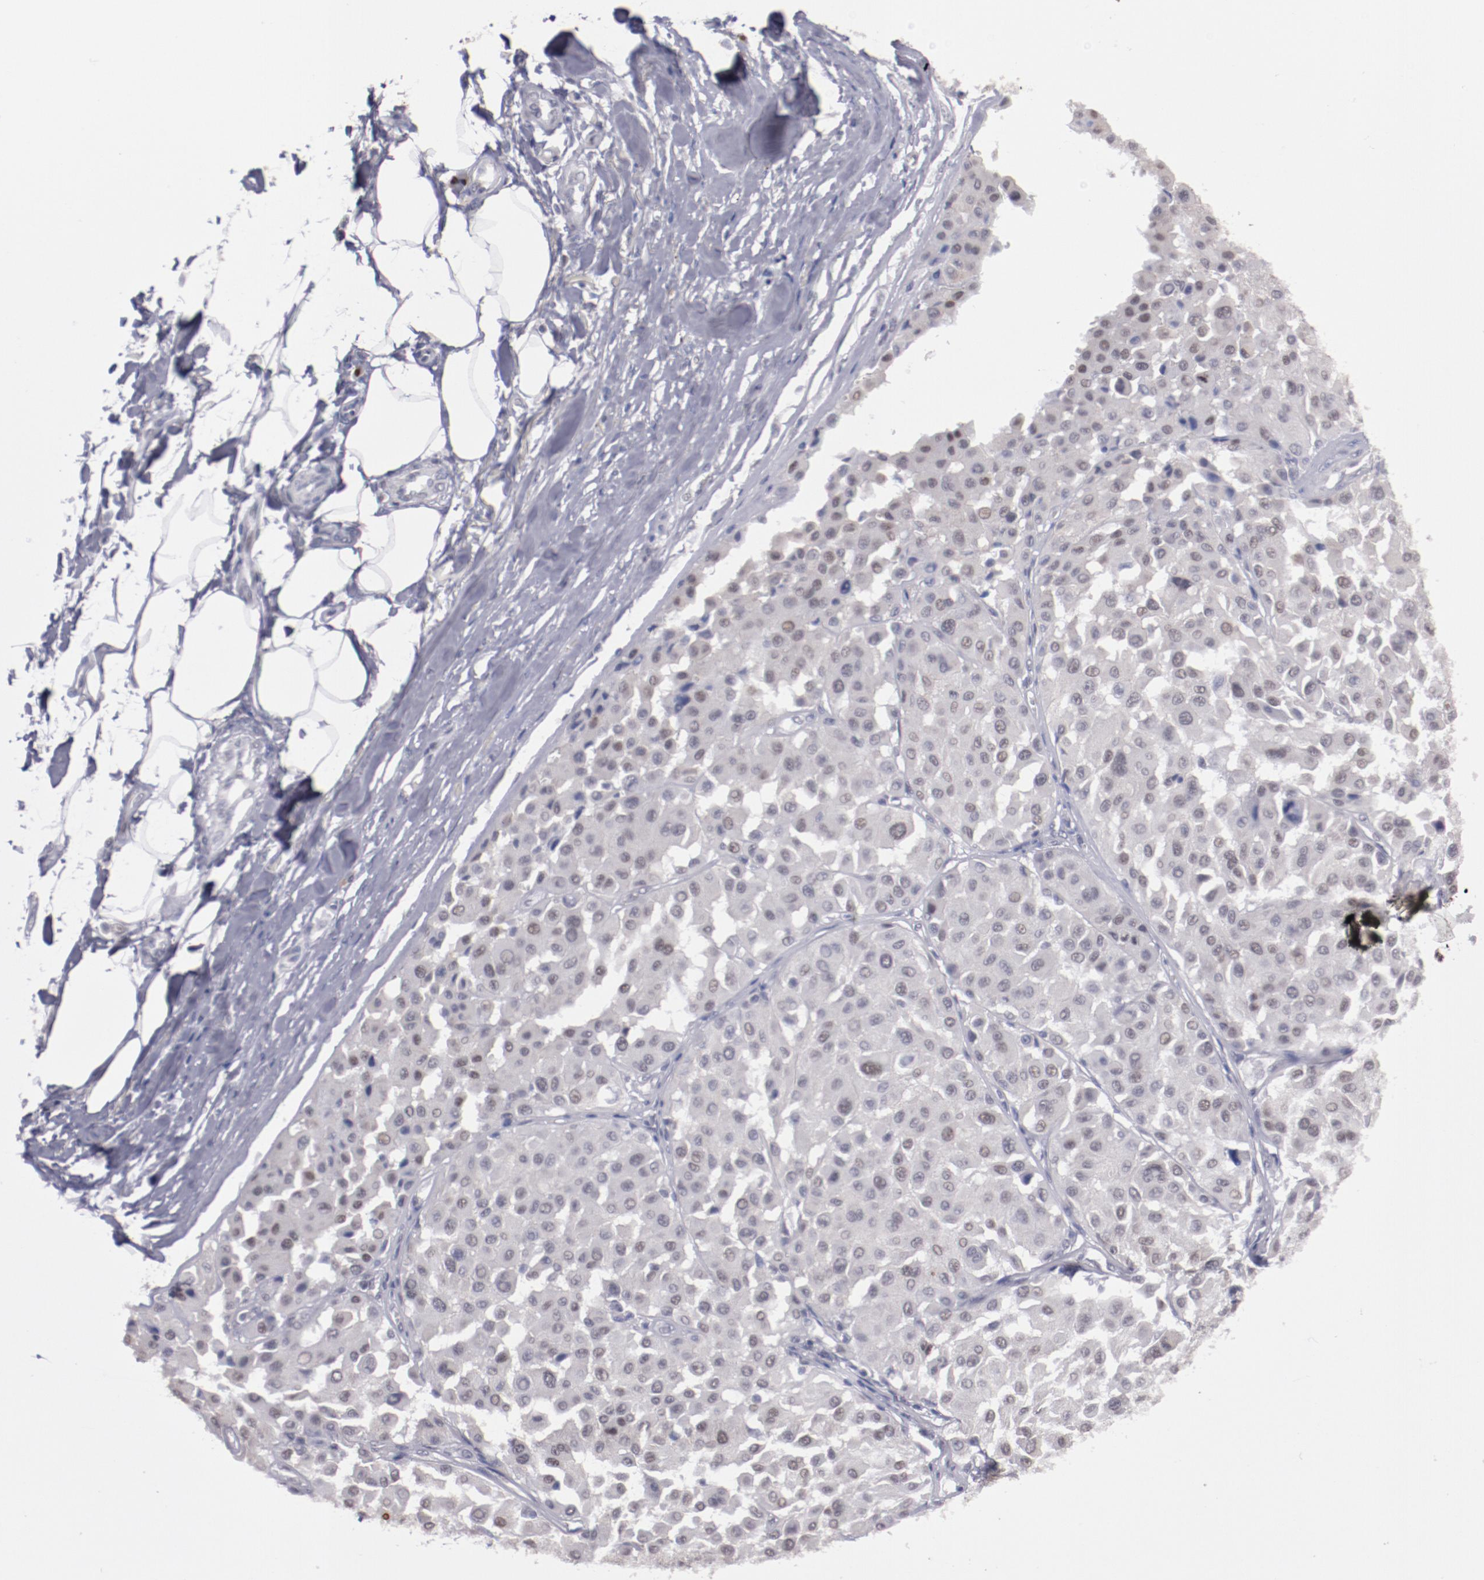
{"staining": {"intensity": "weak", "quantity": "<25%", "location": "nuclear"}, "tissue": "melanoma", "cell_type": "Tumor cells", "image_type": "cancer", "snomed": [{"axis": "morphology", "description": "Malignant melanoma, Metastatic site"}, {"axis": "topography", "description": "Soft tissue"}], "caption": "Immunohistochemistry histopathology image of neoplastic tissue: human malignant melanoma (metastatic site) stained with DAB shows no significant protein staining in tumor cells.", "gene": "IRF4", "patient": {"sex": "male", "age": 41}}